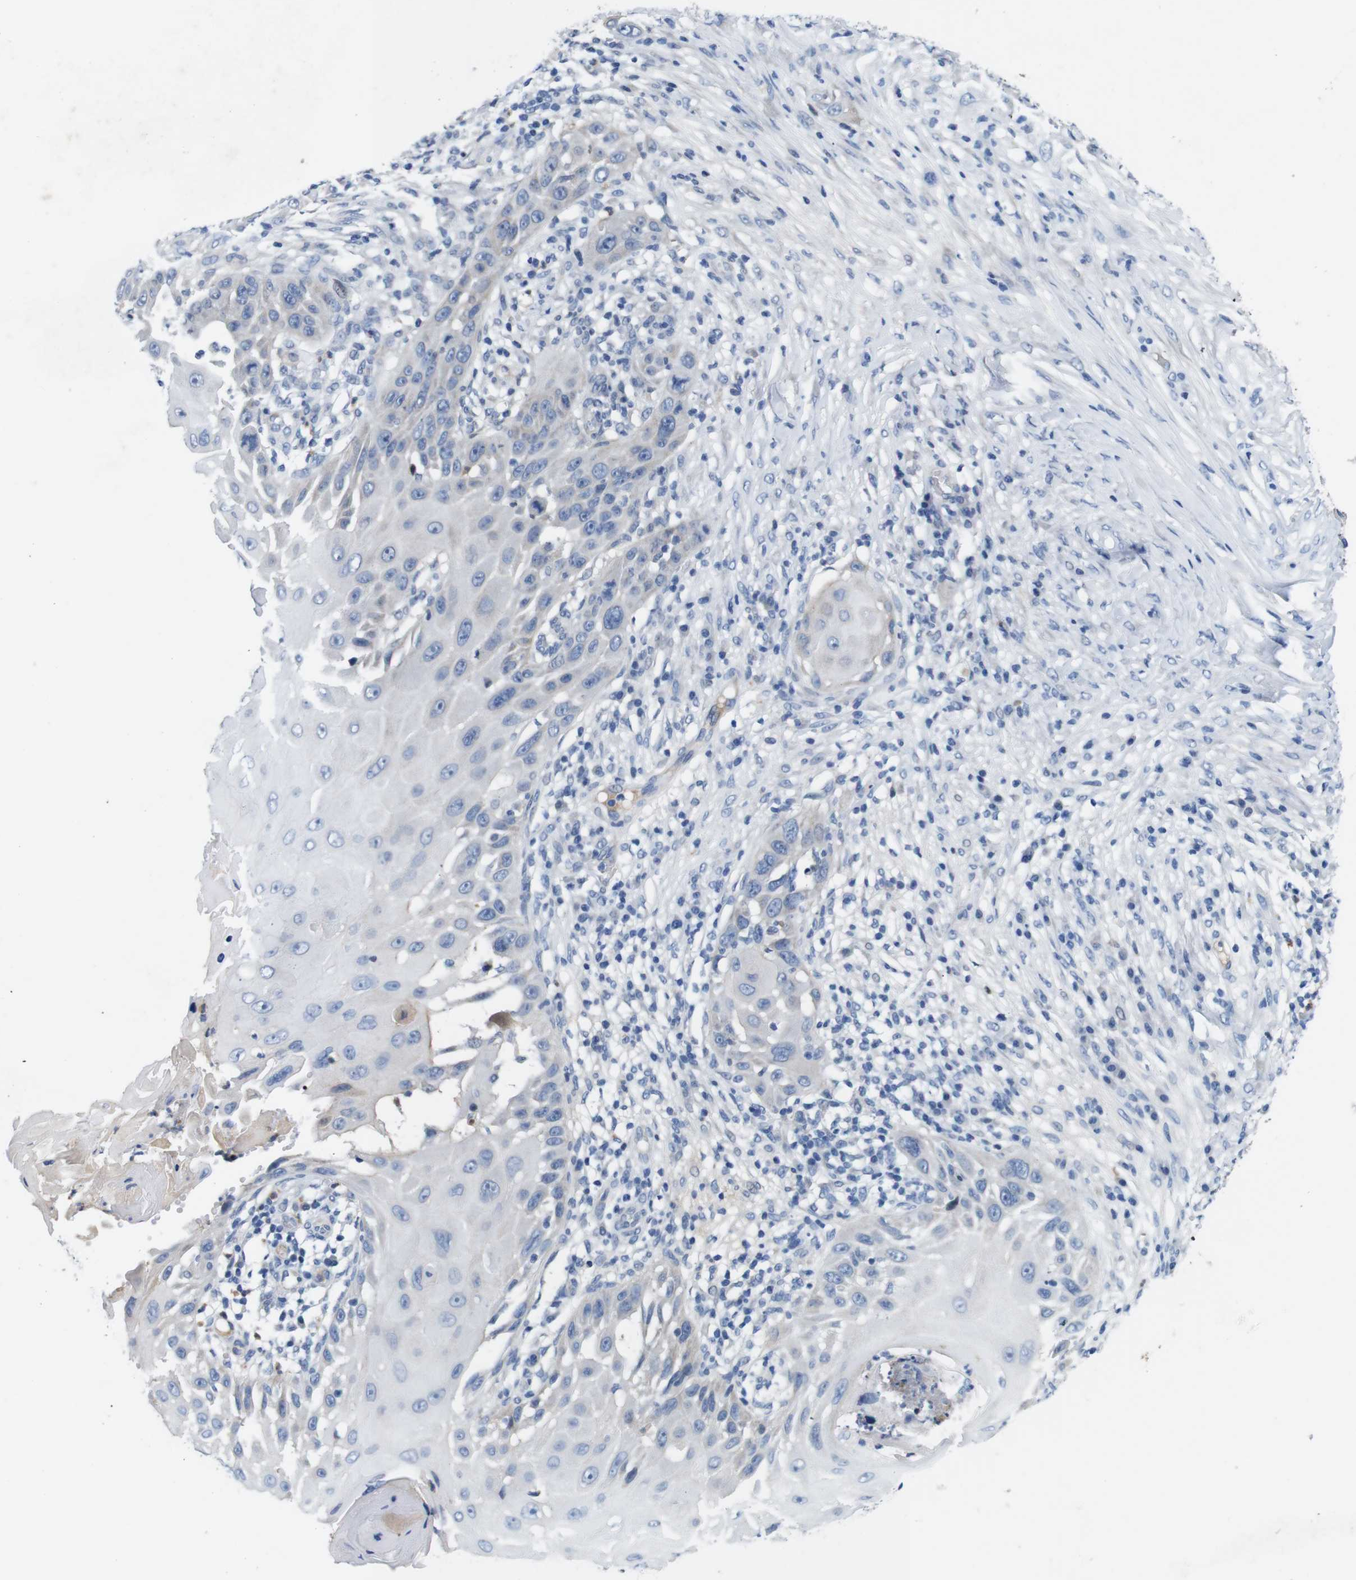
{"staining": {"intensity": "negative", "quantity": "none", "location": "none"}, "tissue": "skin cancer", "cell_type": "Tumor cells", "image_type": "cancer", "snomed": [{"axis": "morphology", "description": "Squamous cell carcinoma, NOS"}, {"axis": "topography", "description": "Skin"}], "caption": "Immunohistochemical staining of human skin cancer exhibits no significant staining in tumor cells.", "gene": "C1RL", "patient": {"sex": "female", "age": 44}}